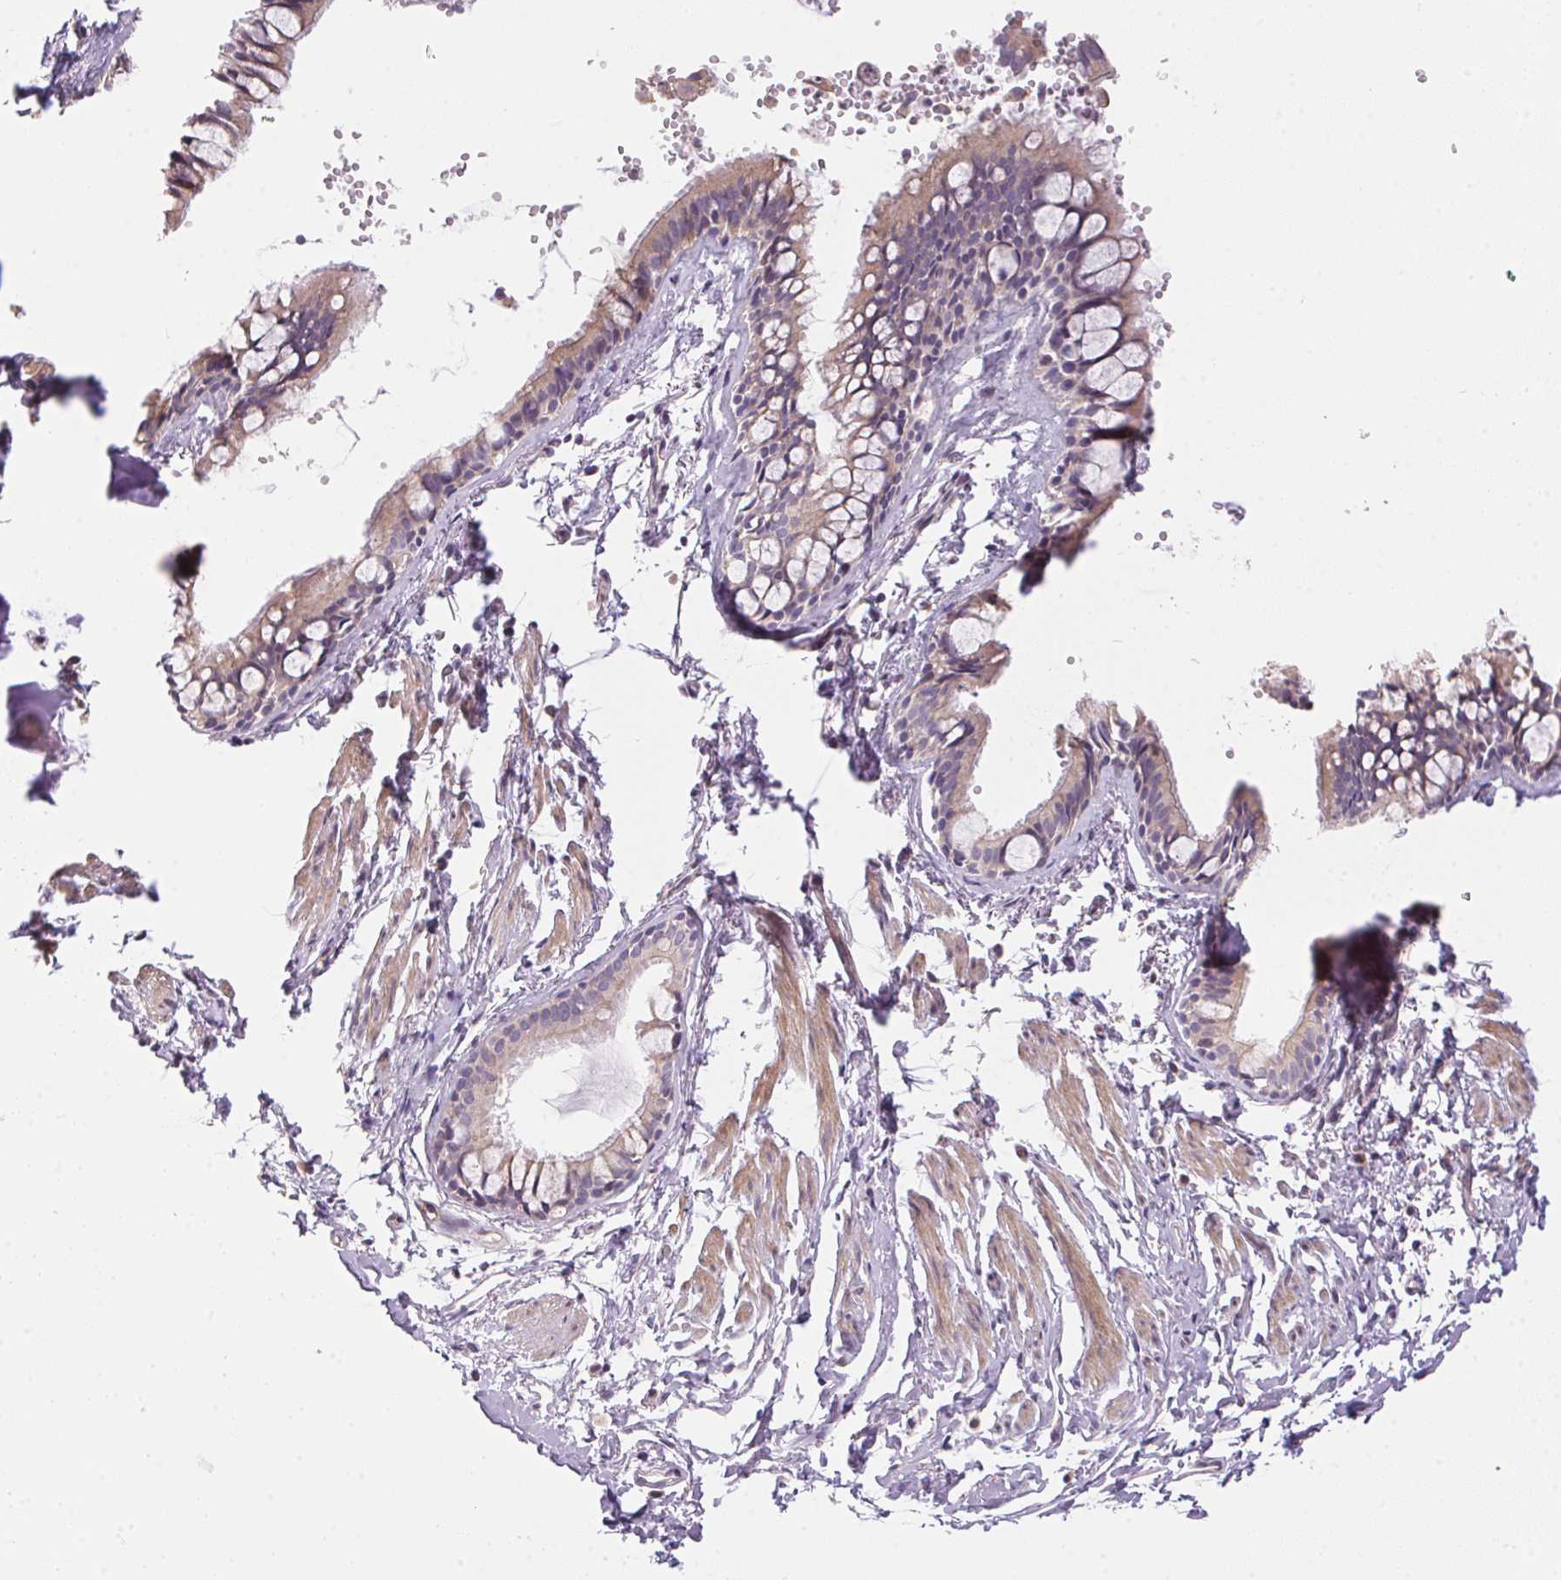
{"staining": {"intensity": "weak", "quantity": "25%-75%", "location": "cytoplasmic/membranous"}, "tissue": "bronchus", "cell_type": "Respiratory epithelial cells", "image_type": "normal", "snomed": [{"axis": "morphology", "description": "Normal tissue, NOS"}, {"axis": "topography", "description": "Bronchus"}], "caption": "This photomicrograph displays benign bronchus stained with immunohistochemistry (IHC) to label a protein in brown. The cytoplasmic/membranous of respiratory epithelial cells show weak positivity for the protein. Nuclei are counter-stained blue.", "gene": "UNC13B", "patient": {"sex": "female", "age": 59}}